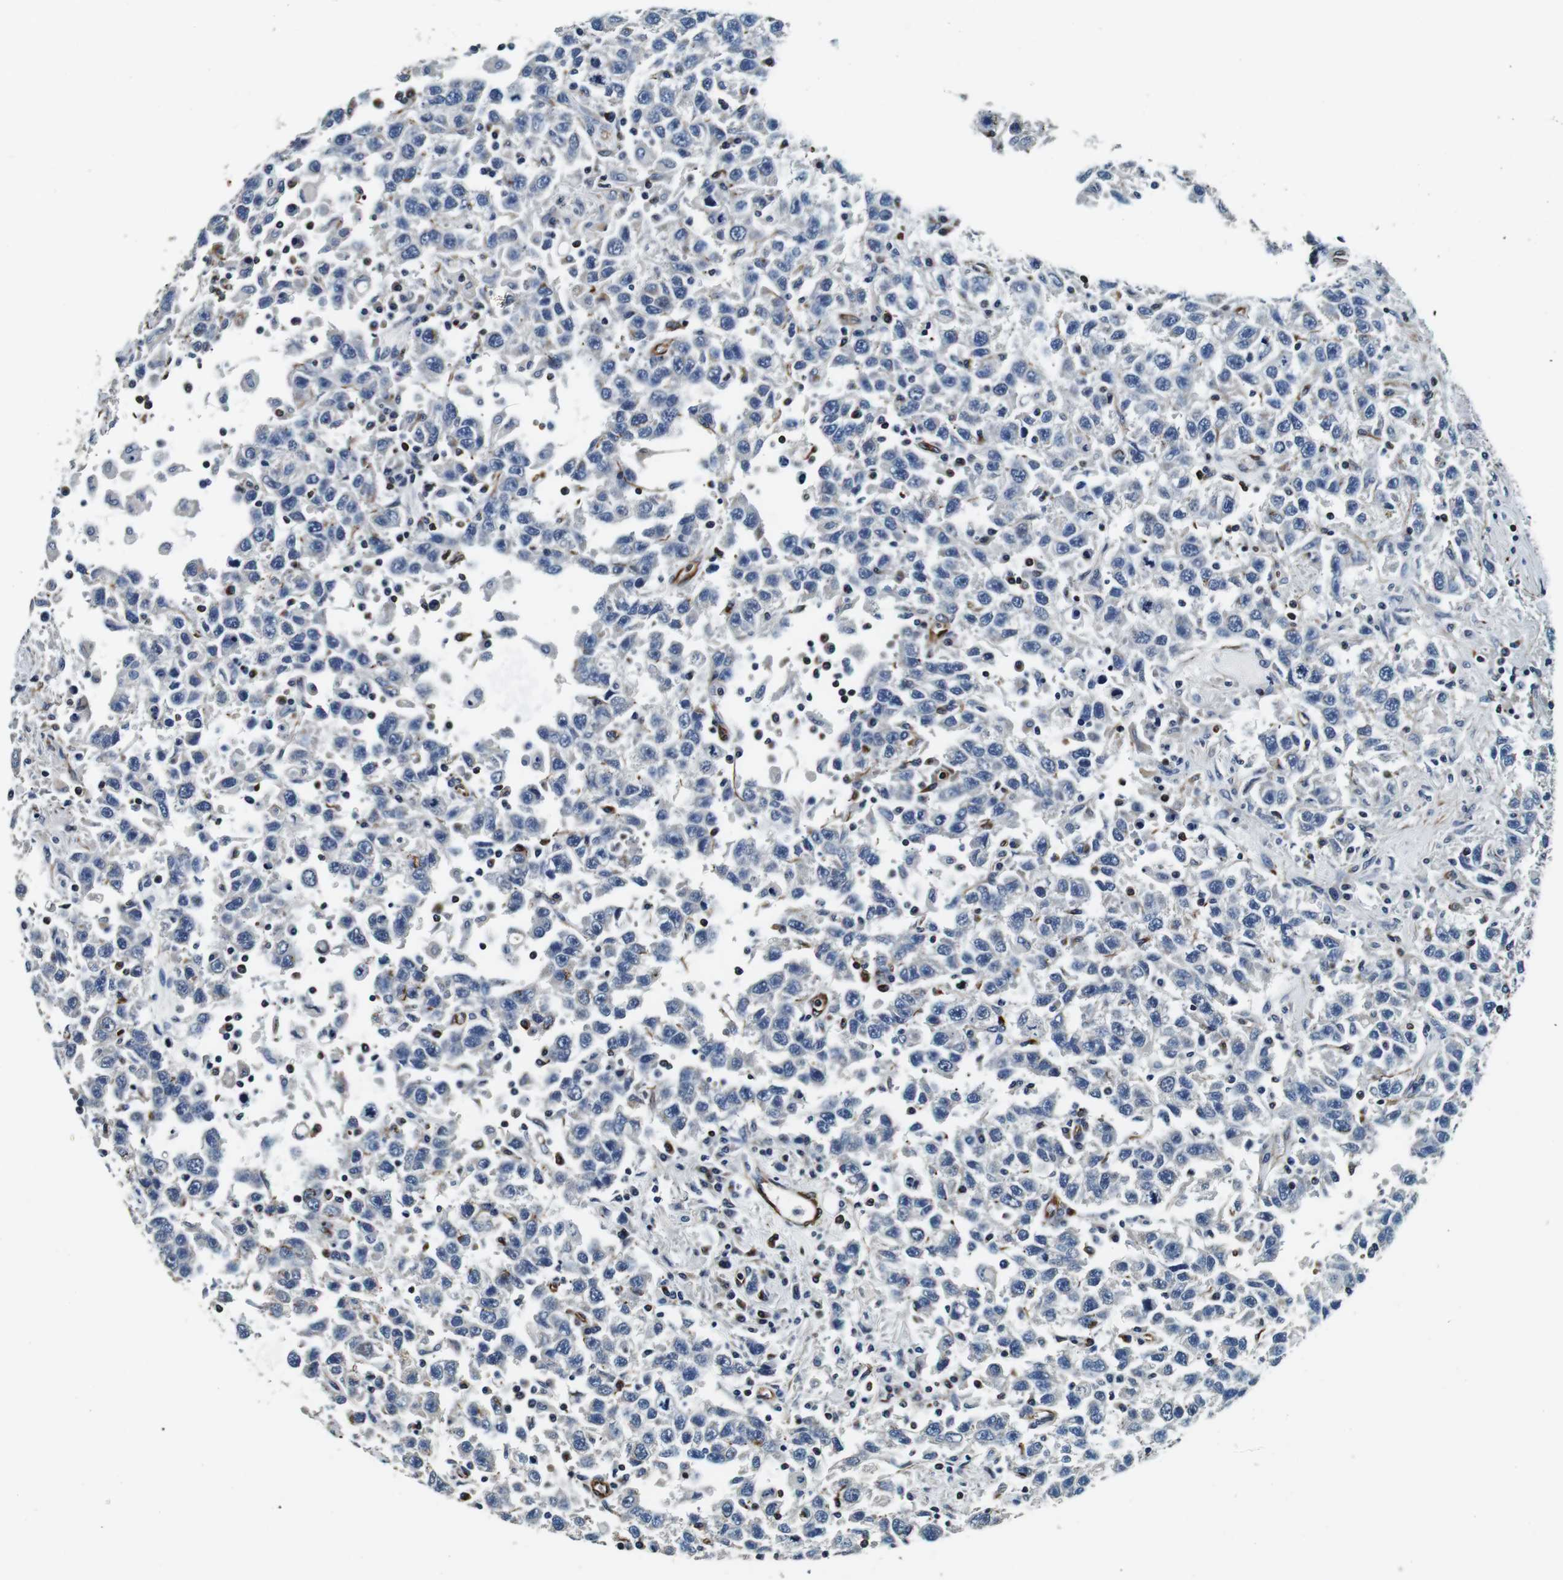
{"staining": {"intensity": "negative", "quantity": "none", "location": "none"}, "tissue": "testis cancer", "cell_type": "Tumor cells", "image_type": "cancer", "snomed": [{"axis": "morphology", "description": "Seminoma, NOS"}, {"axis": "topography", "description": "Testis"}], "caption": "This histopathology image is of testis seminoma stained with immunohistochemistry (IHC) to label a protein in brown with the nuclei are counter-stained blue. There is no staining in tumor cells.", "gene": "GJE1", "patient": {"sex": "male", "age": 41}}